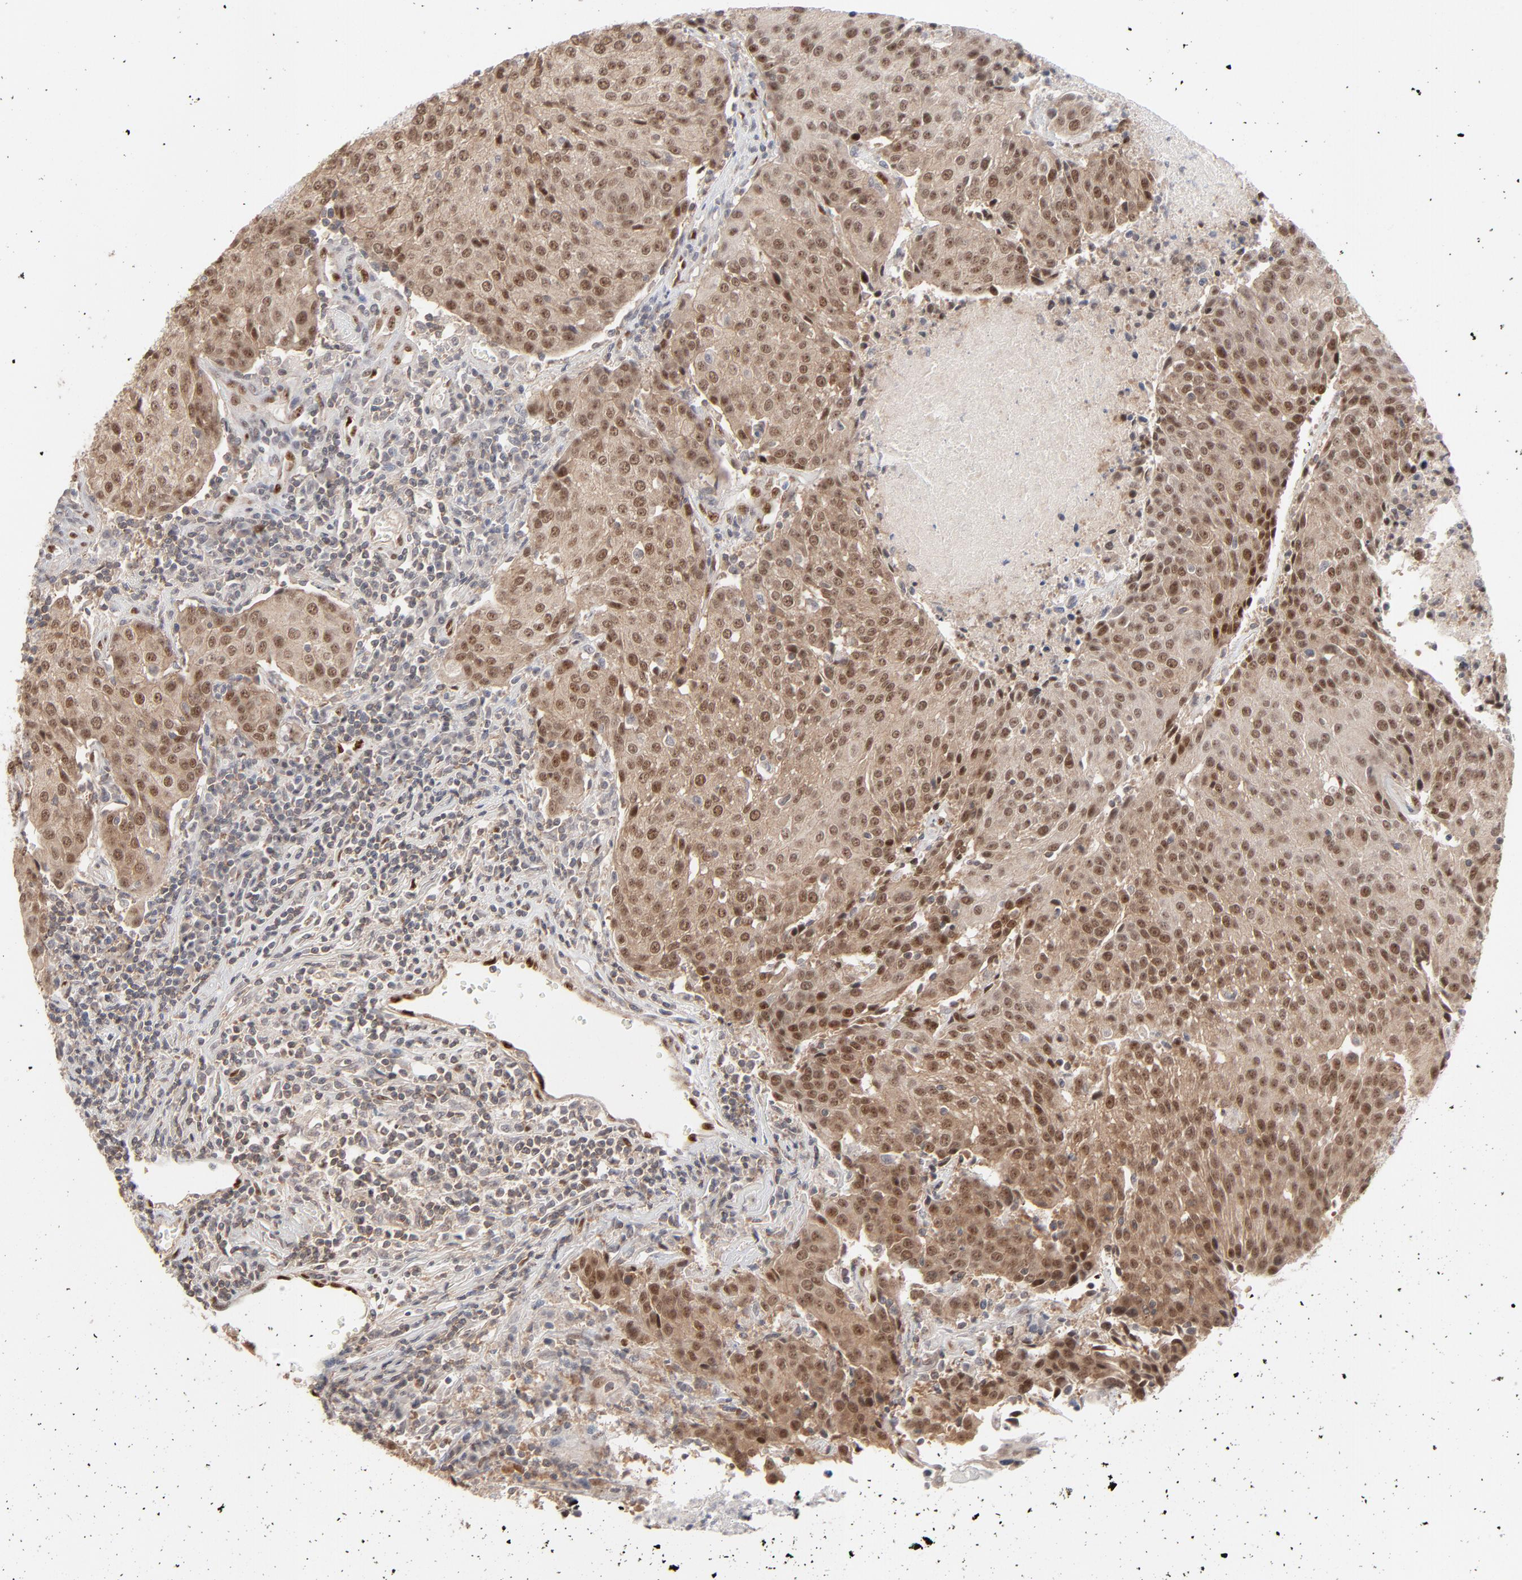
{"staining": {"intensity": "moderate", "quantity": ">75%", "location": "cytoplasmic/membranous,nuclear"}, "tissue": "urothelial cancer", "cell_type": "Tumor cells", "image_type": "cancer", "snomed": [{"axis": "morphology", "description": "Urothelial carcinoma, High grade"}, {"axis": "topography", "description": "Urinary bladder"}], "caption": "The photomicrograph reveals immunohistochemical staining of urothelial carcinoma (high-grade). There is moderate cytoplasmic/membranous and nuclear staining is appreciated in about >75% of tumor cells.", "gene": "NFIB", "patient": {"sex": "female", "age": 85}}